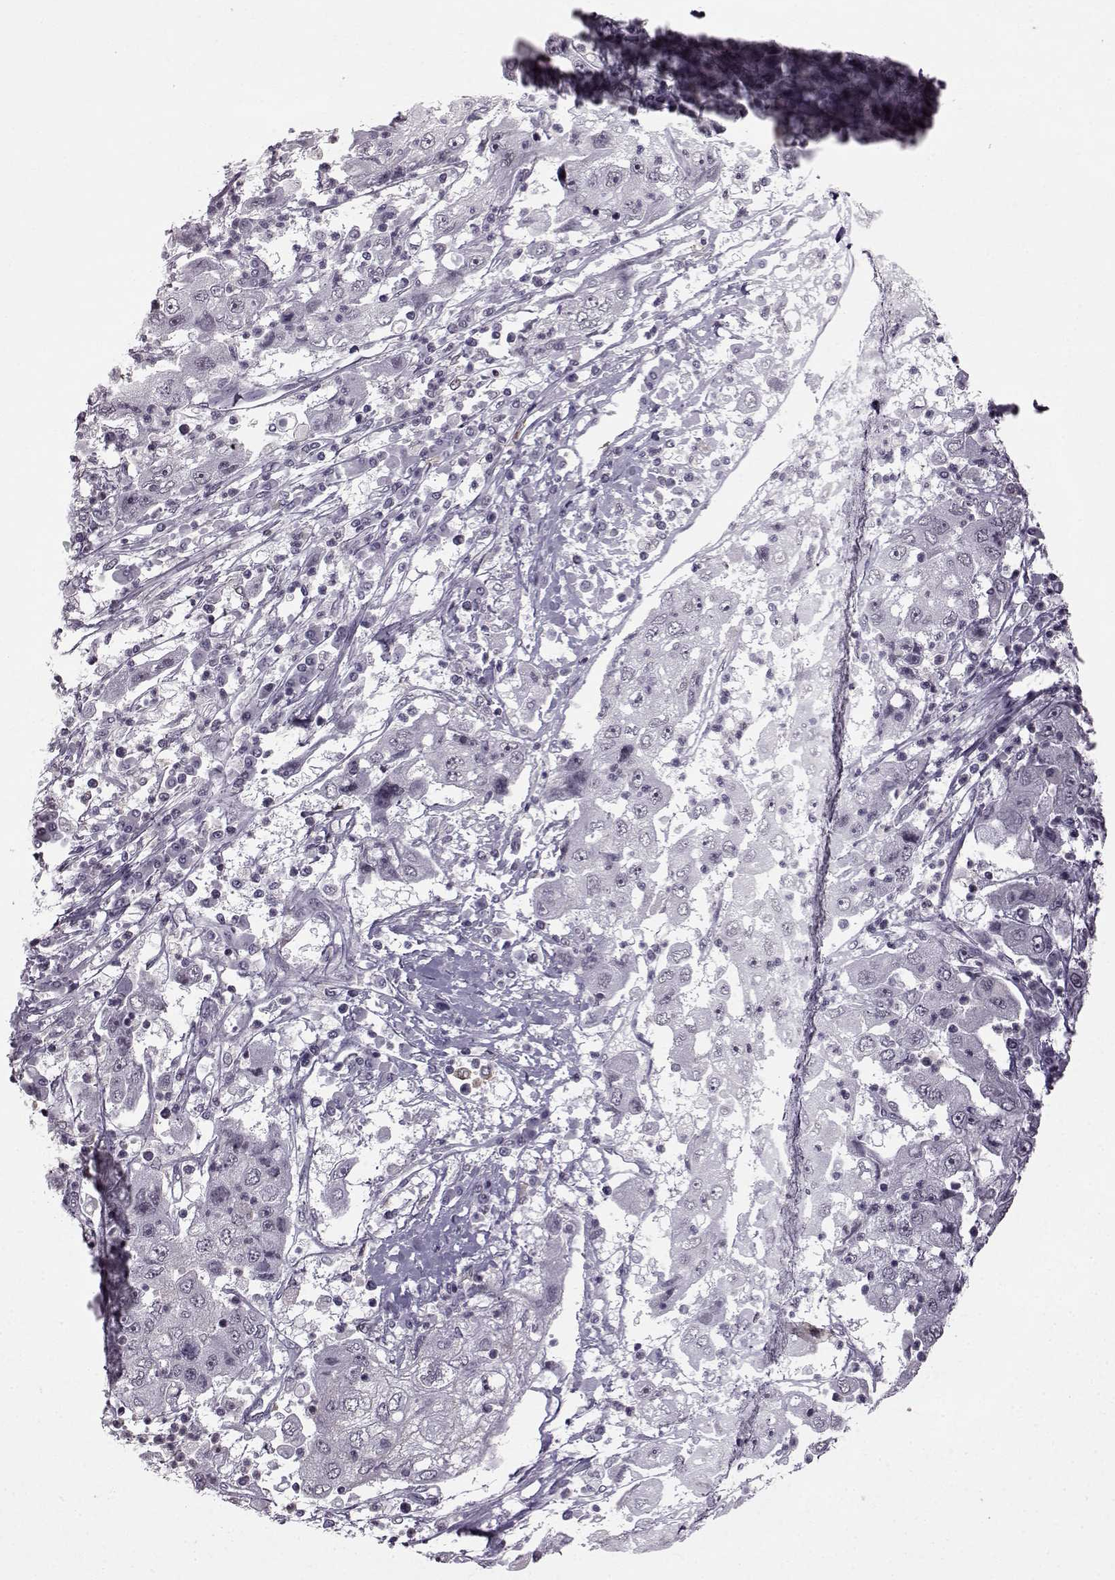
{"staining": {"intensity": "negative", "quantity": "none", "location": "none"}, "tissue": "cervical cancer", "cell_type": "Tumor cells", "image_type": "cancer", "snomed": [{"axis": "morphology", "description": "Squamous cell carcinoma, NOS"}, {"axis": "topography", "description": "Cervix"}], "caption": "High power microscopy micrograph of an immunohistochemistry (IHC) histopathology image of squamous cell carcinoma (cervical), revealing no significant expression in tumor cells. The staining is performed using DAB (3,3'-diaminobenzidine) brown chromogen with nuclei counter-stained in using hematoxylin.", "gene": "SLC28A2", "patient": {"sex": "female", "age": 36}}